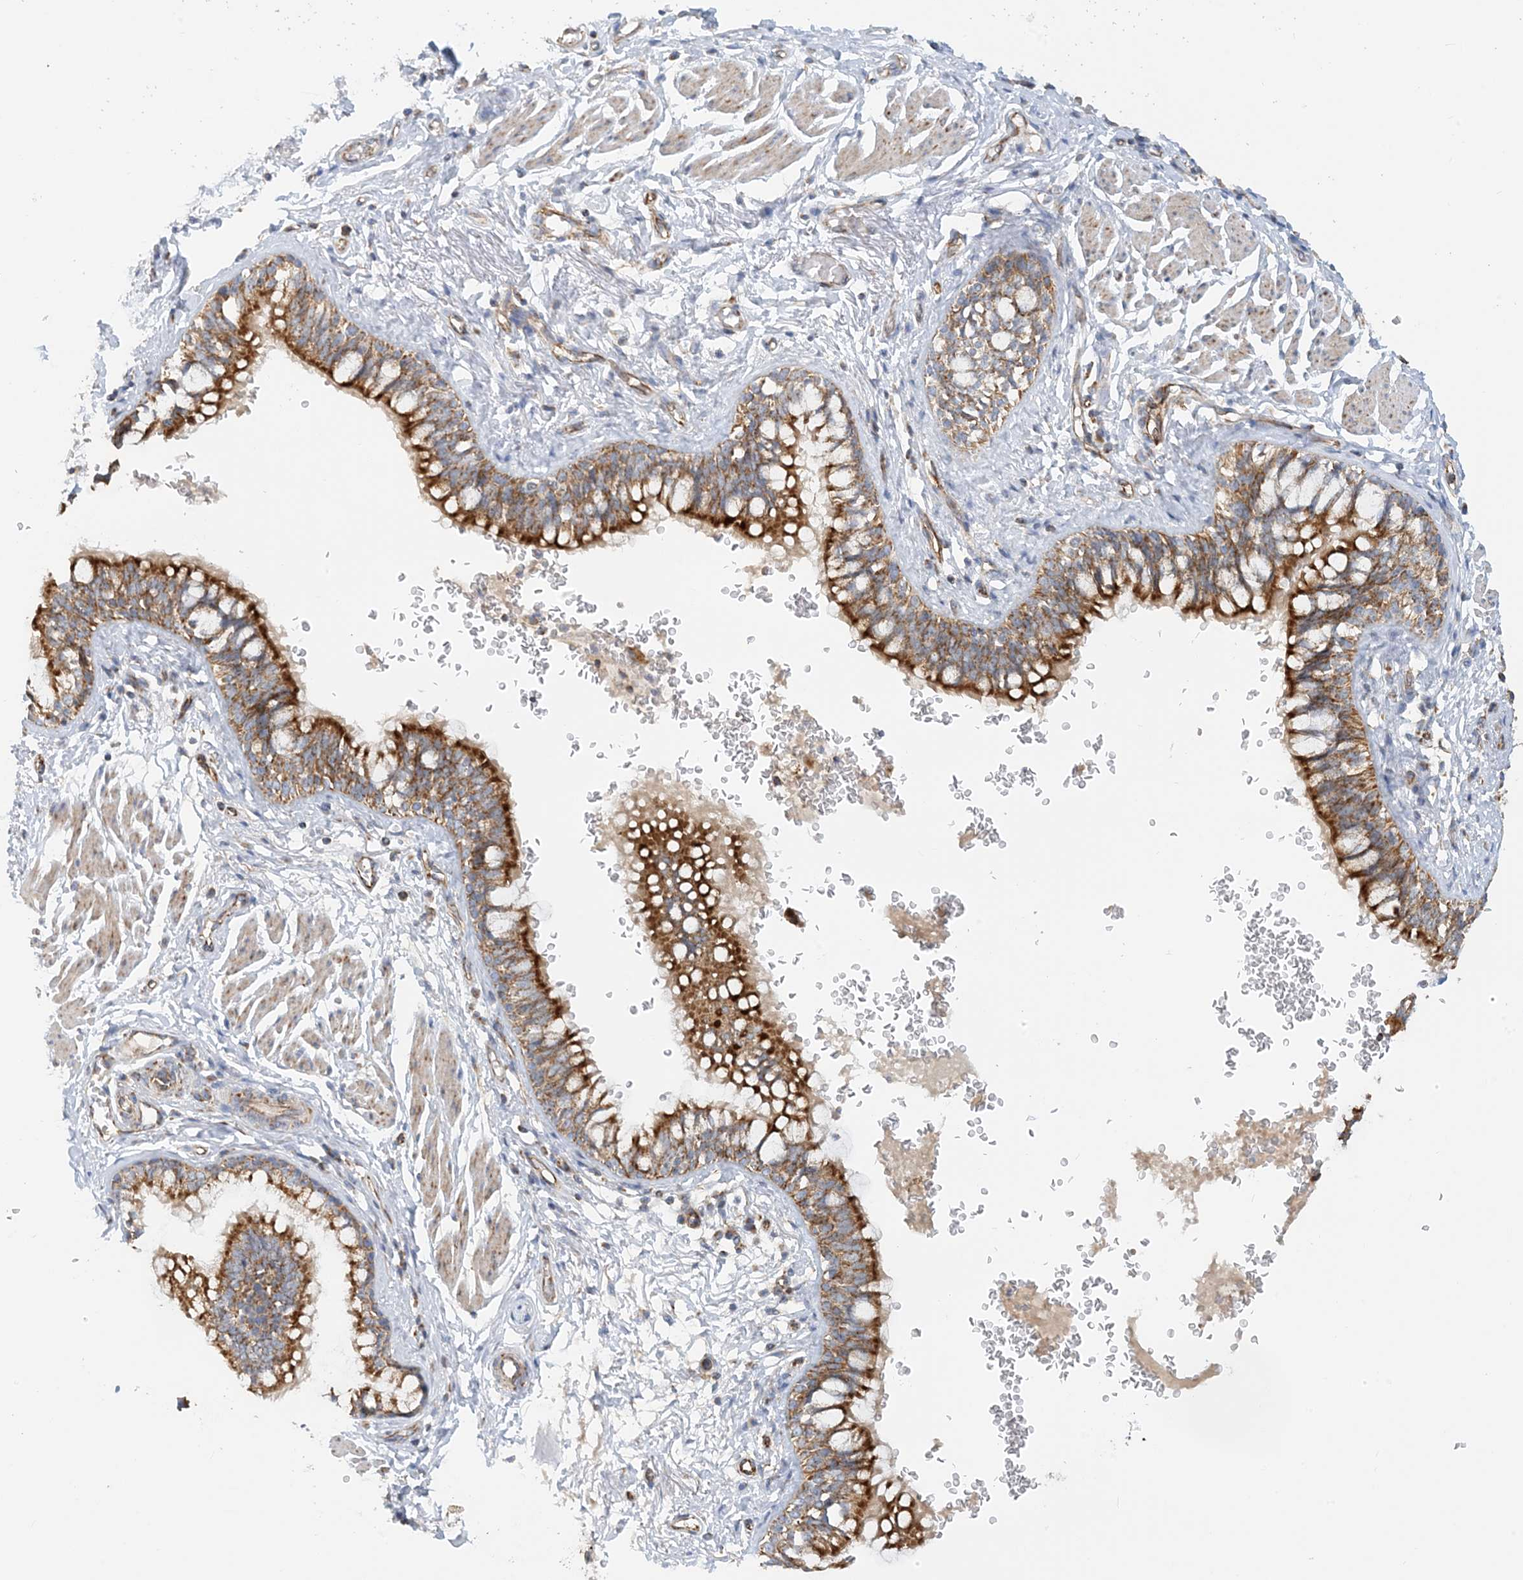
{"staining": {"intensity": "strong", "quantity": ">75%", "location": "cytoplasmic/membranous"}, "tissue": "bronchus", "cell_type": "Respiratory epithelial cells", "image_type": "normal", "snomed": [{"axis": "morphology", "description": "Normal tissue, NOS"}, {"axis": "topography", "description": "Cartilage tissue"}, {"axis": "topography", "description": "Bronchus"}], "caption": "A high-resolution image shows immunohistochemistry staining of benign bronchus, which exhibits strong cytoplasmic/membranous expression in about >75% of respiratory epithelial cells.", "gene": "COA3", "patient": {"sex": "female", "age": 36}}